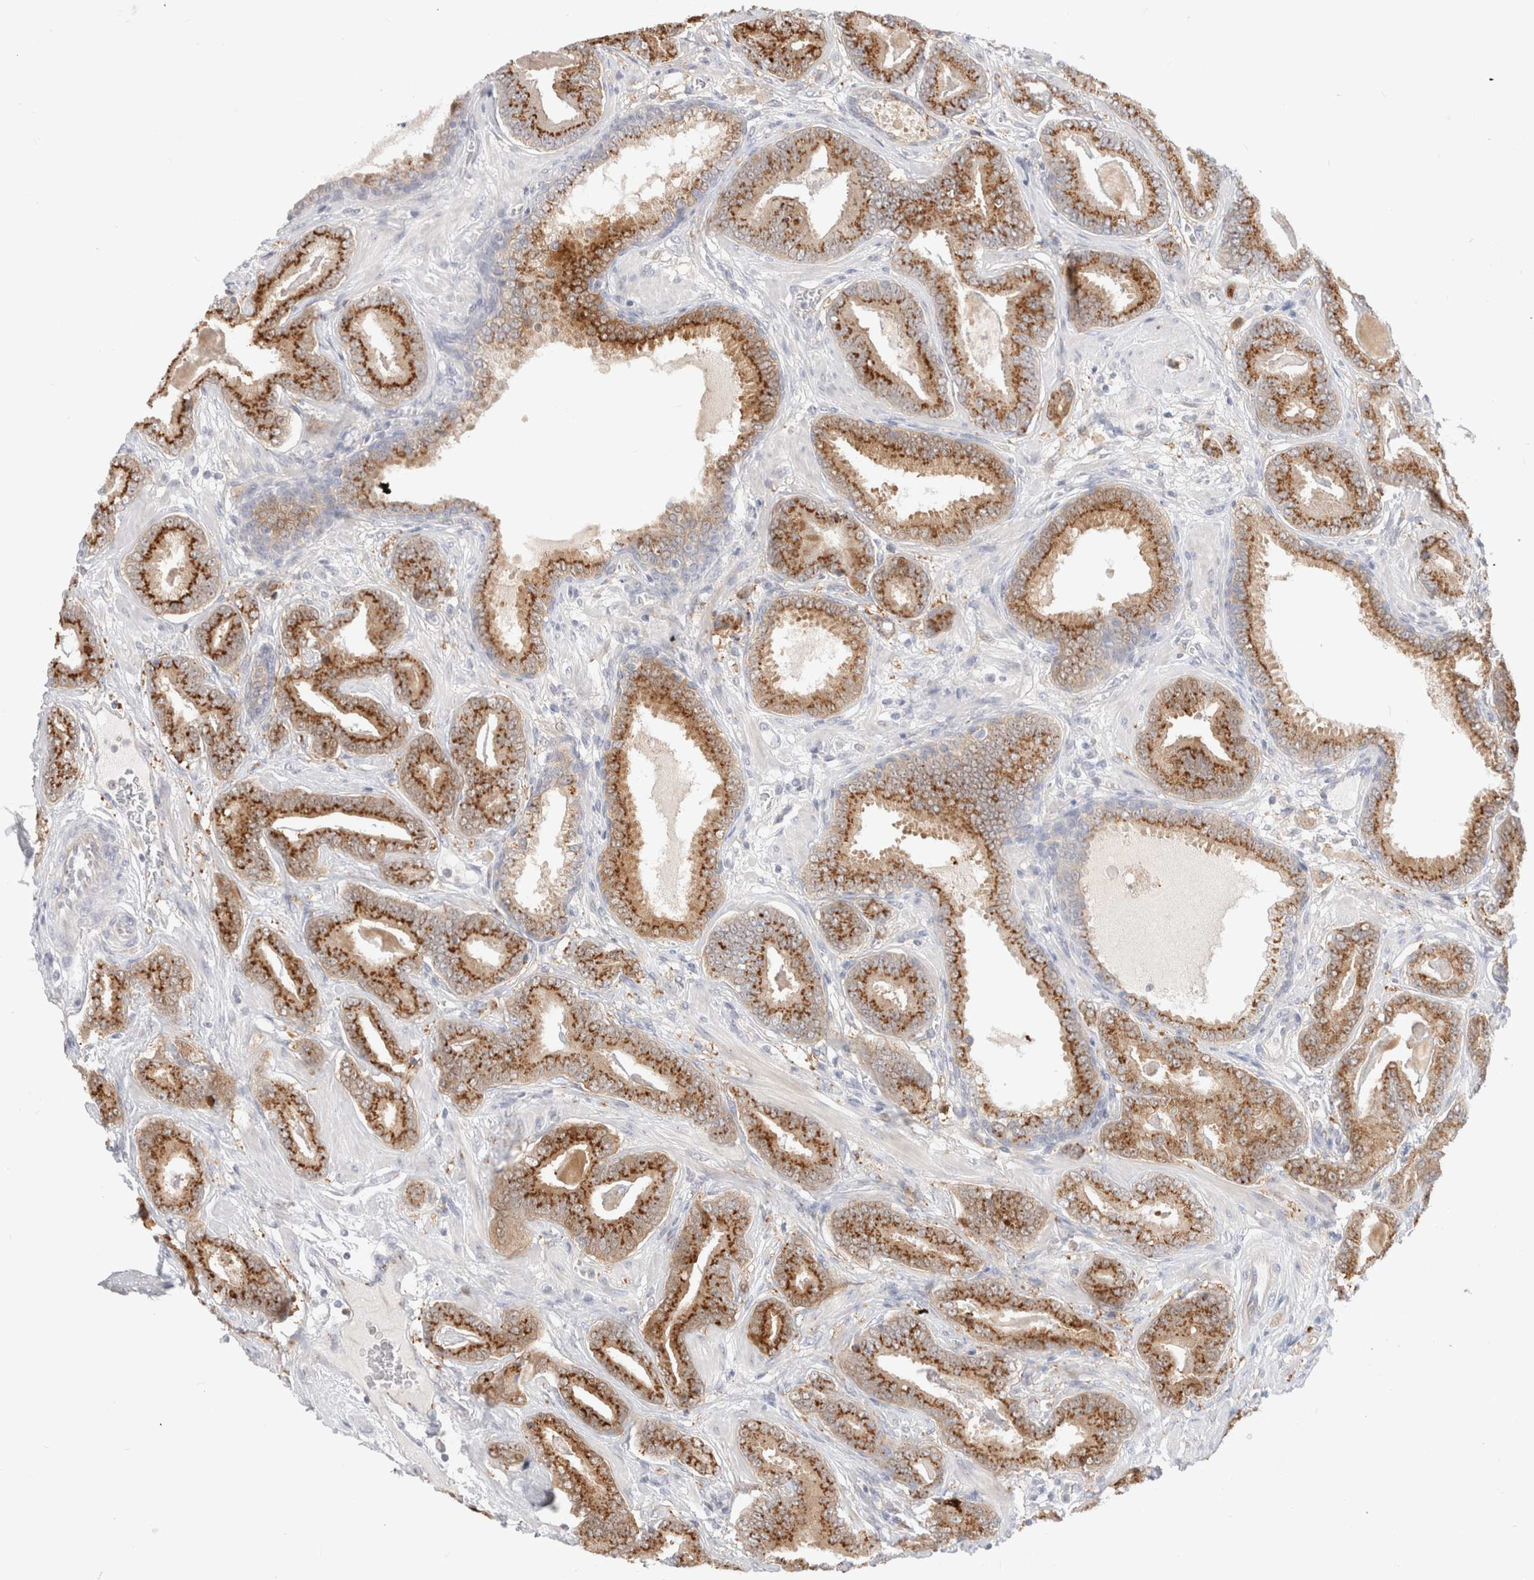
{"staining": {"intensity": "moderate", "quantity": ">75%", "location": "cytoplasmic/membranous"}, "tissue": "prostate cancer", "cell_type": "Tumor cells", "image_type": "cancer", "snomed": [{"axis": "morphology", "description": "Adenocarcinoma, Low grade"}, {"axis": "topography", "description": "Prostate"}], "caption": "Immunohistochemistry of prostate cancer (adenocarcinoma (low-grade)) displays medium levels of moderate cytoplasmic/membranous expression in approximately >75% of tumor cells. The staining was performed using DAB to visualize the protein expression in brown, while the nuclei were stained in blue with hematoxylin (Magnification: 20x).", "gene": "EFCAB13", "patient": {"sex": "male", "age": 62}}